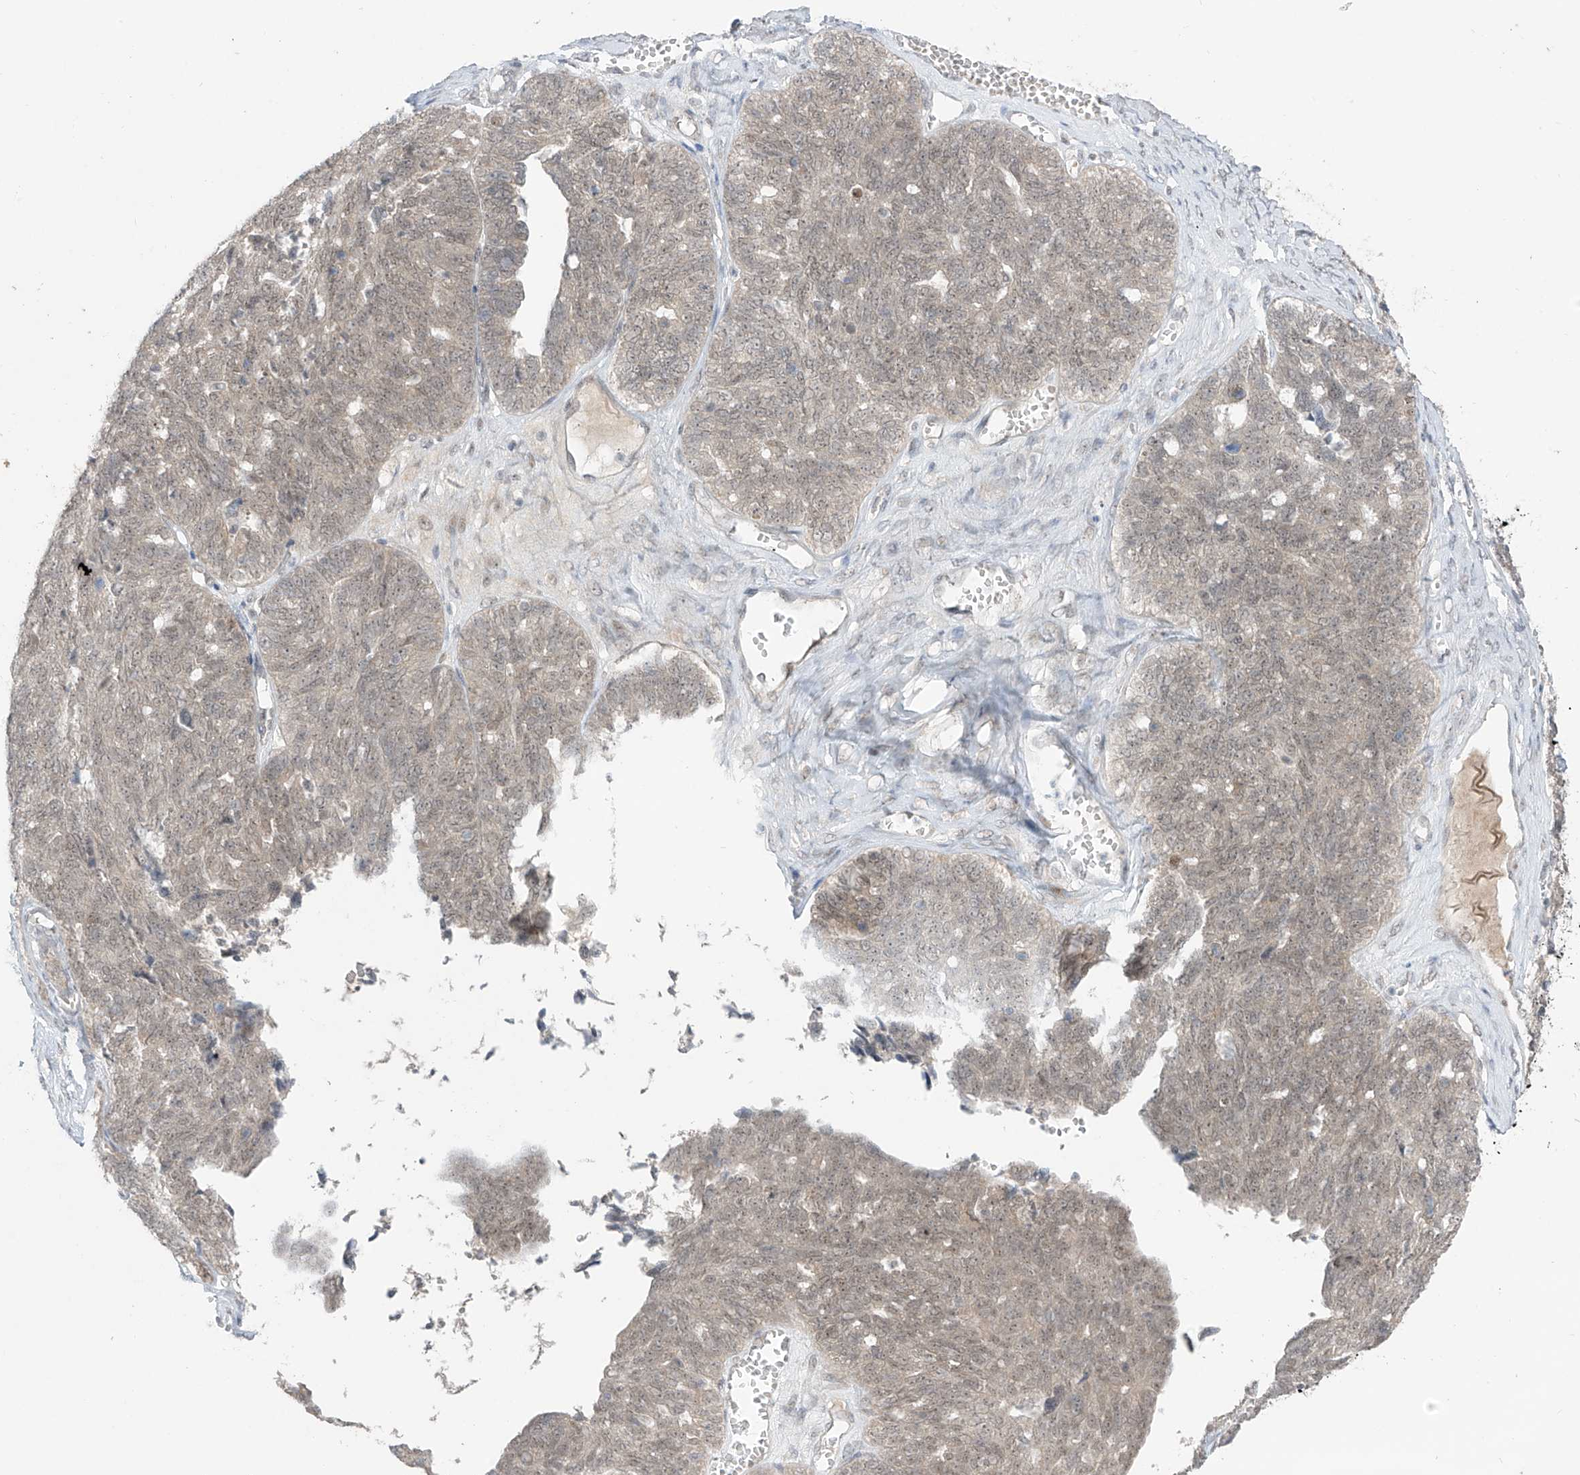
{"staining": {"intensity": "weak", "quantity": ">75%", "location": "nuclear"}, "tissue": "ovarian cancer", "cell_type": "Tumor cells", "image_type": "cancer", "snomed": [{"axis": "morphology", "description": "Cystadenocarcinoma, serous, NOS"}, {"axis": "topography", "description": "Ovary"}], "caption": "DAB immunohistochemical staining of ovarian cancer (serous cystadenocarcinoma) reveals weak nuclear protein expression in approximately >75% of tumor cells.", "gene": "OGT", "patient": {"sex": "female", "age": 79}}